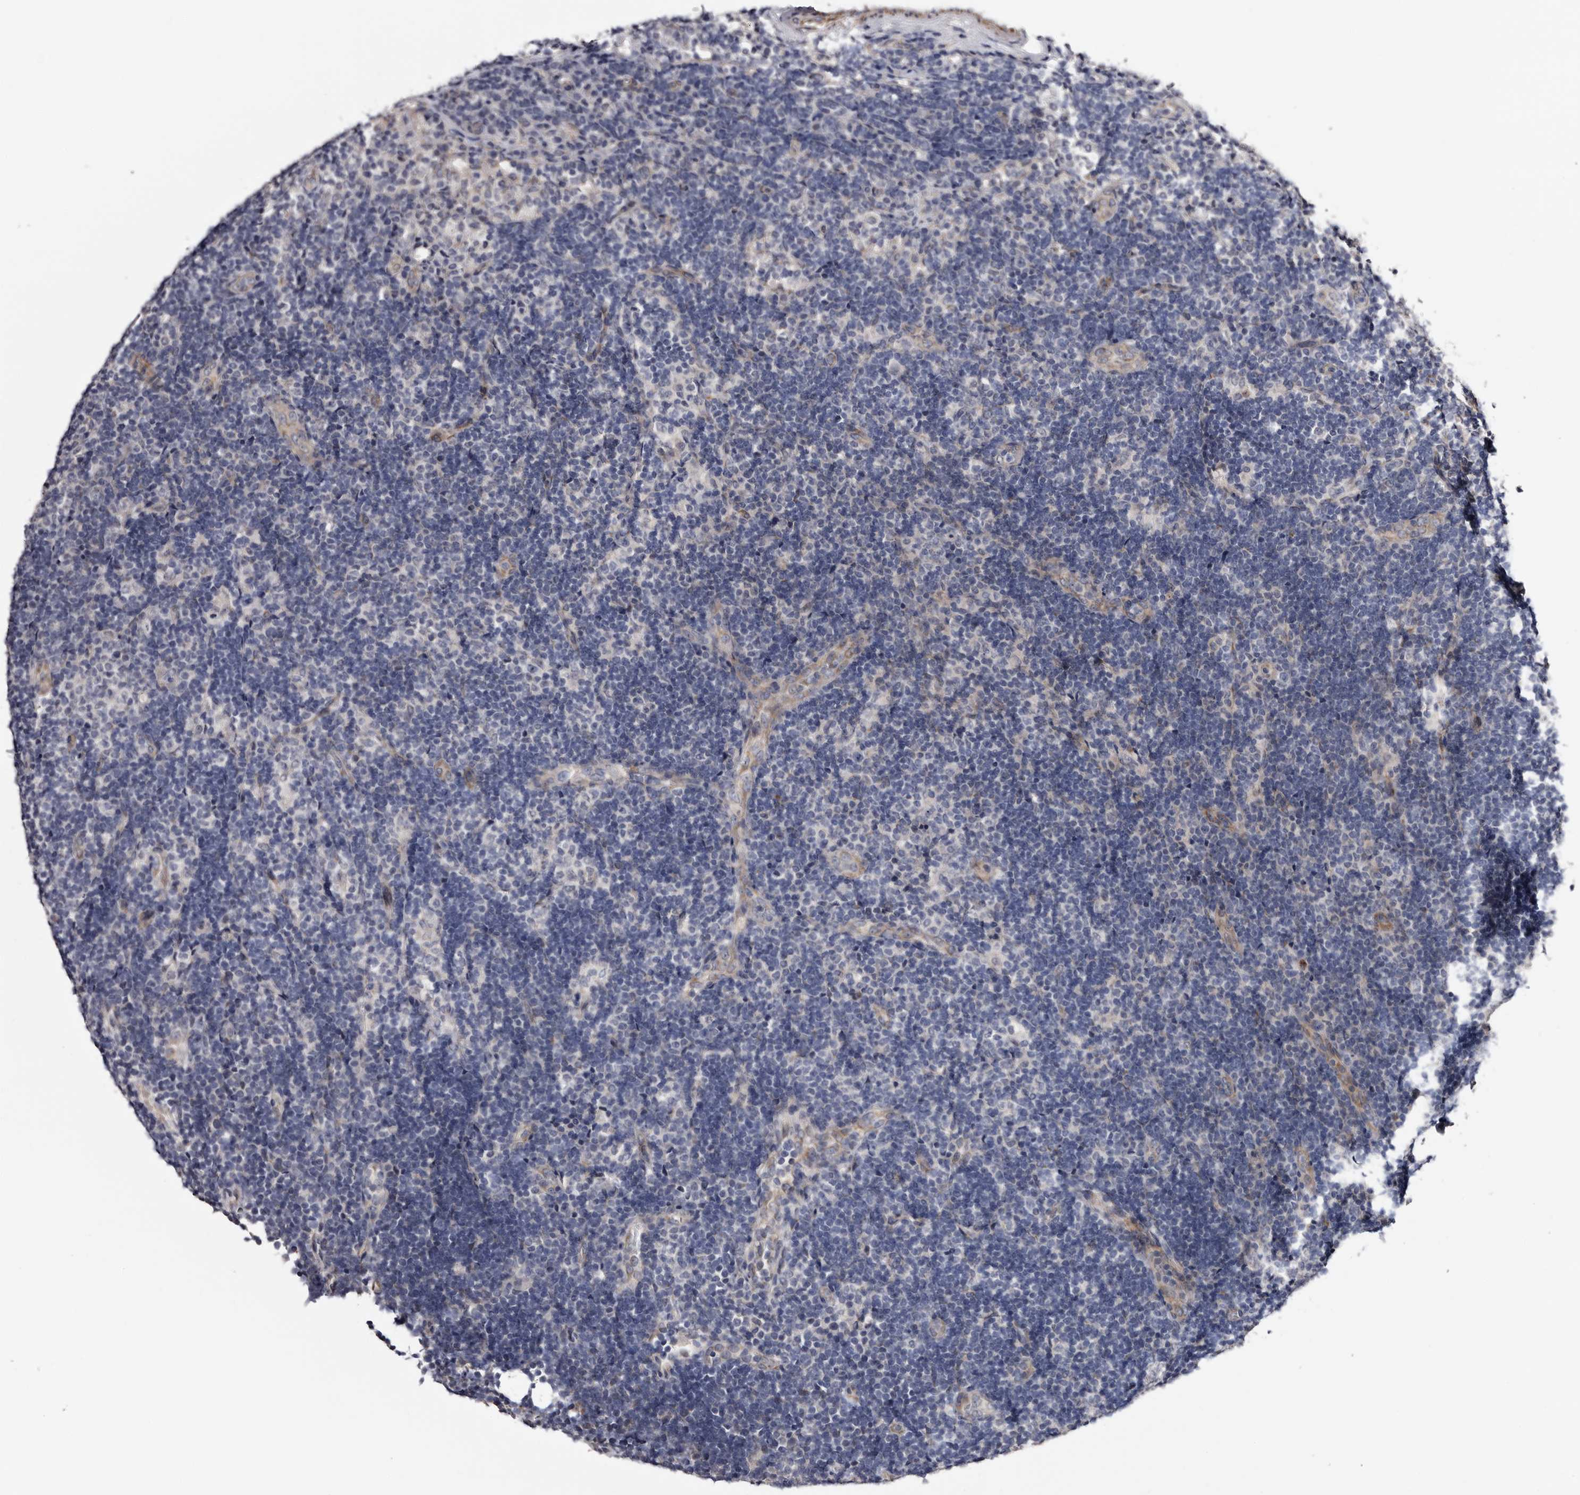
{"staining": {"intensity": "negative", "quantity": "none", "location": "none"}, "tissue": "lymph node", "cell_type": "Germinal center cells", "image_type": "normal", "snomed": [{"axis": "morphology", "description": "Normal tissue, NOS"}, {"axis": "topography", "description": "Lymph node"}], "caption": "The image reveals no staining of germinal center cells in unremarkable lymph node. (Stains: DAB immunohistochemistry with hematoxylin counter stain, Microscopy: brightfield microscopy at high magnification).", "gene": "ARMCX2", "patient": {"sex": "female", "age": 22}}